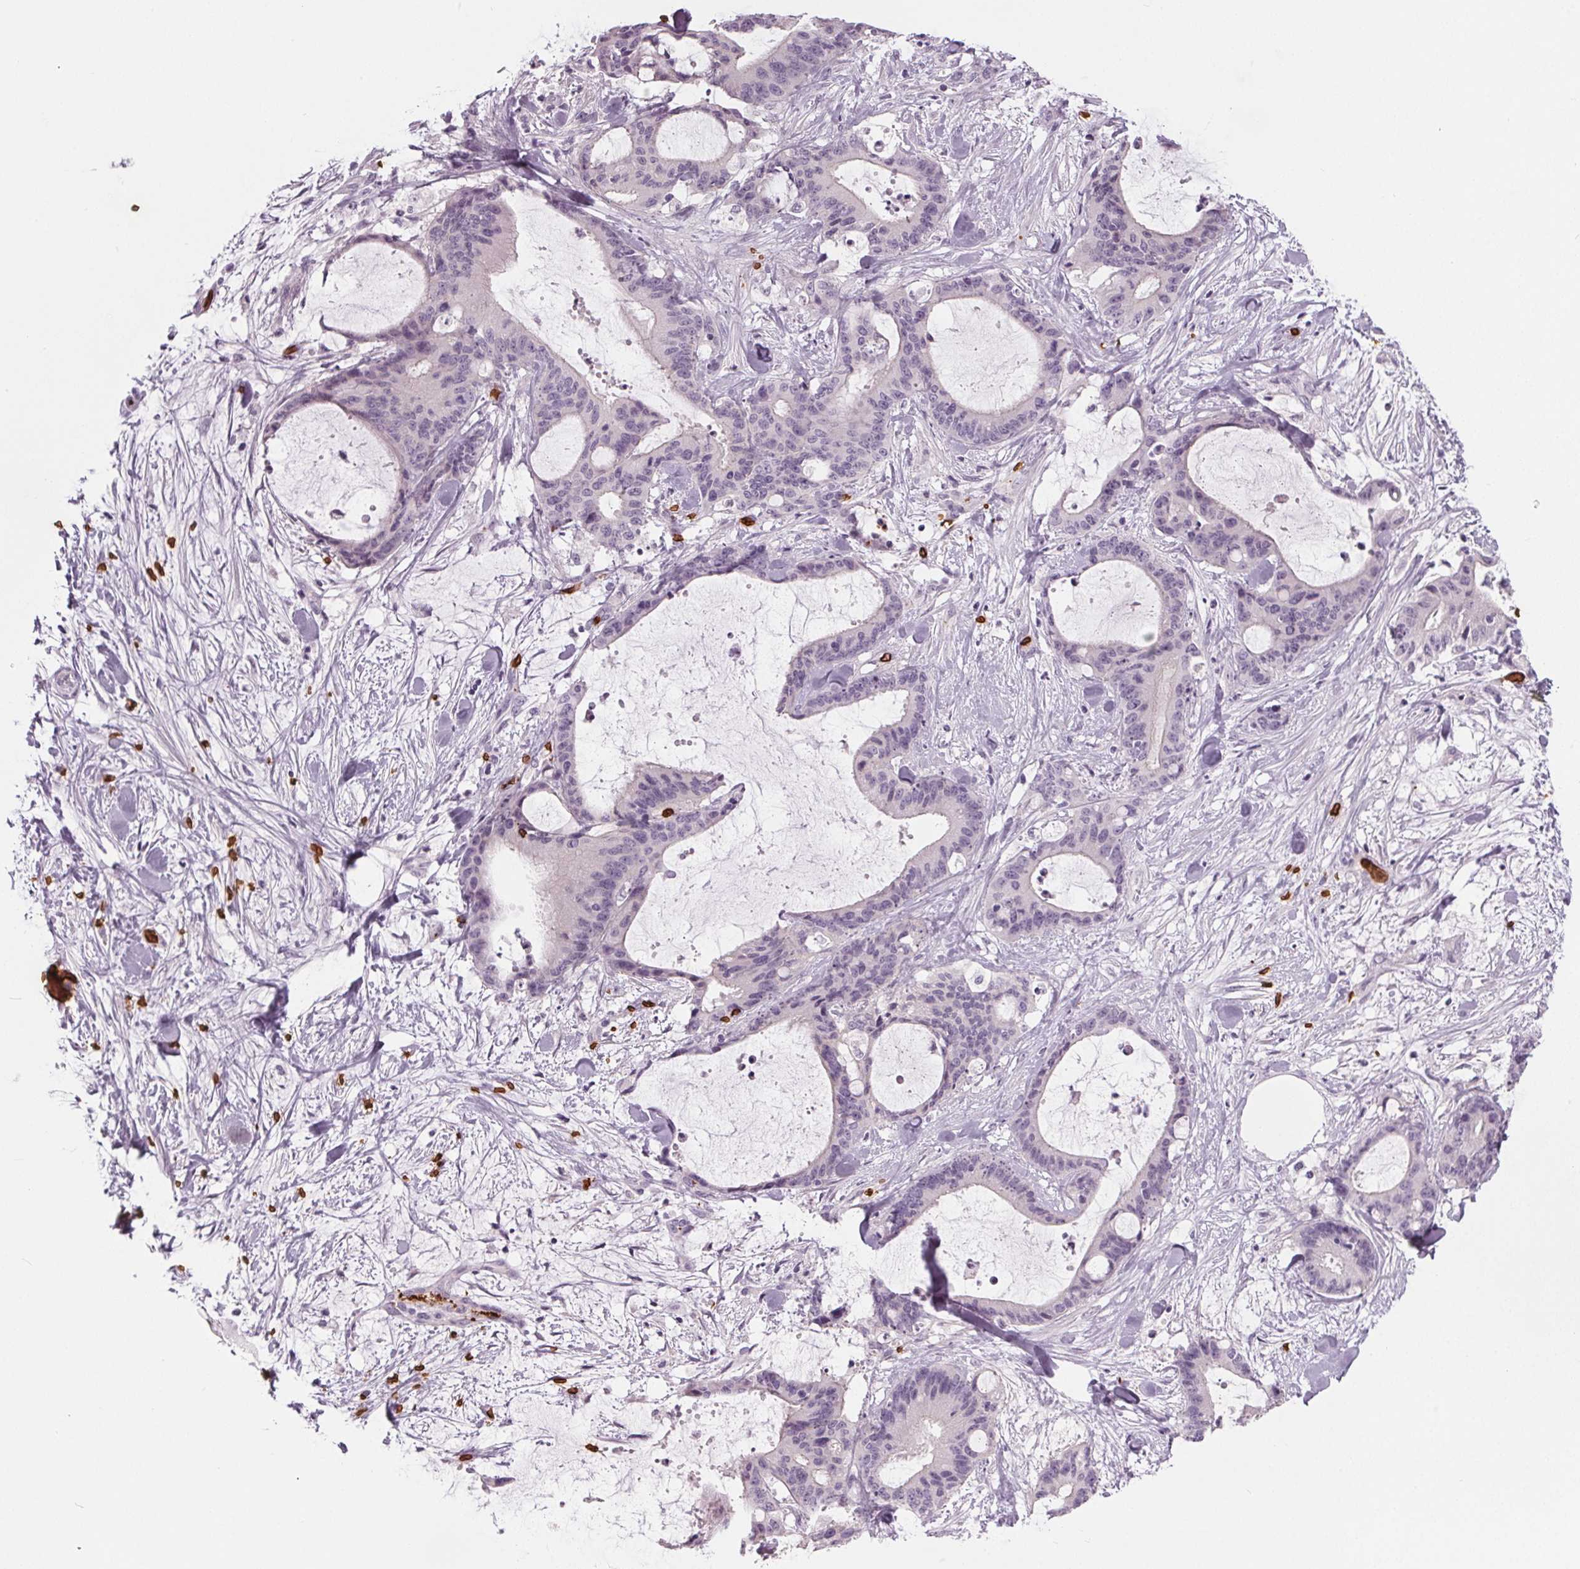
{"staining": {"intensity": "negative", "quantity": "none", "location": "none"}, "tissue": "liver cancer", "cell_type": "Tumor cells", "image_type": "cancer", "snomed": [{"axis": "morphology", "description": "Cholangiocarcinoma"}, {"axis": "topography", "description": "Liver"}], "caption": "Human liver cancer stained for a protein using IHC displays no expression in tumor cells.", "gene": "SLC4A1", "patient": {"sex": "female", "age": 73}}